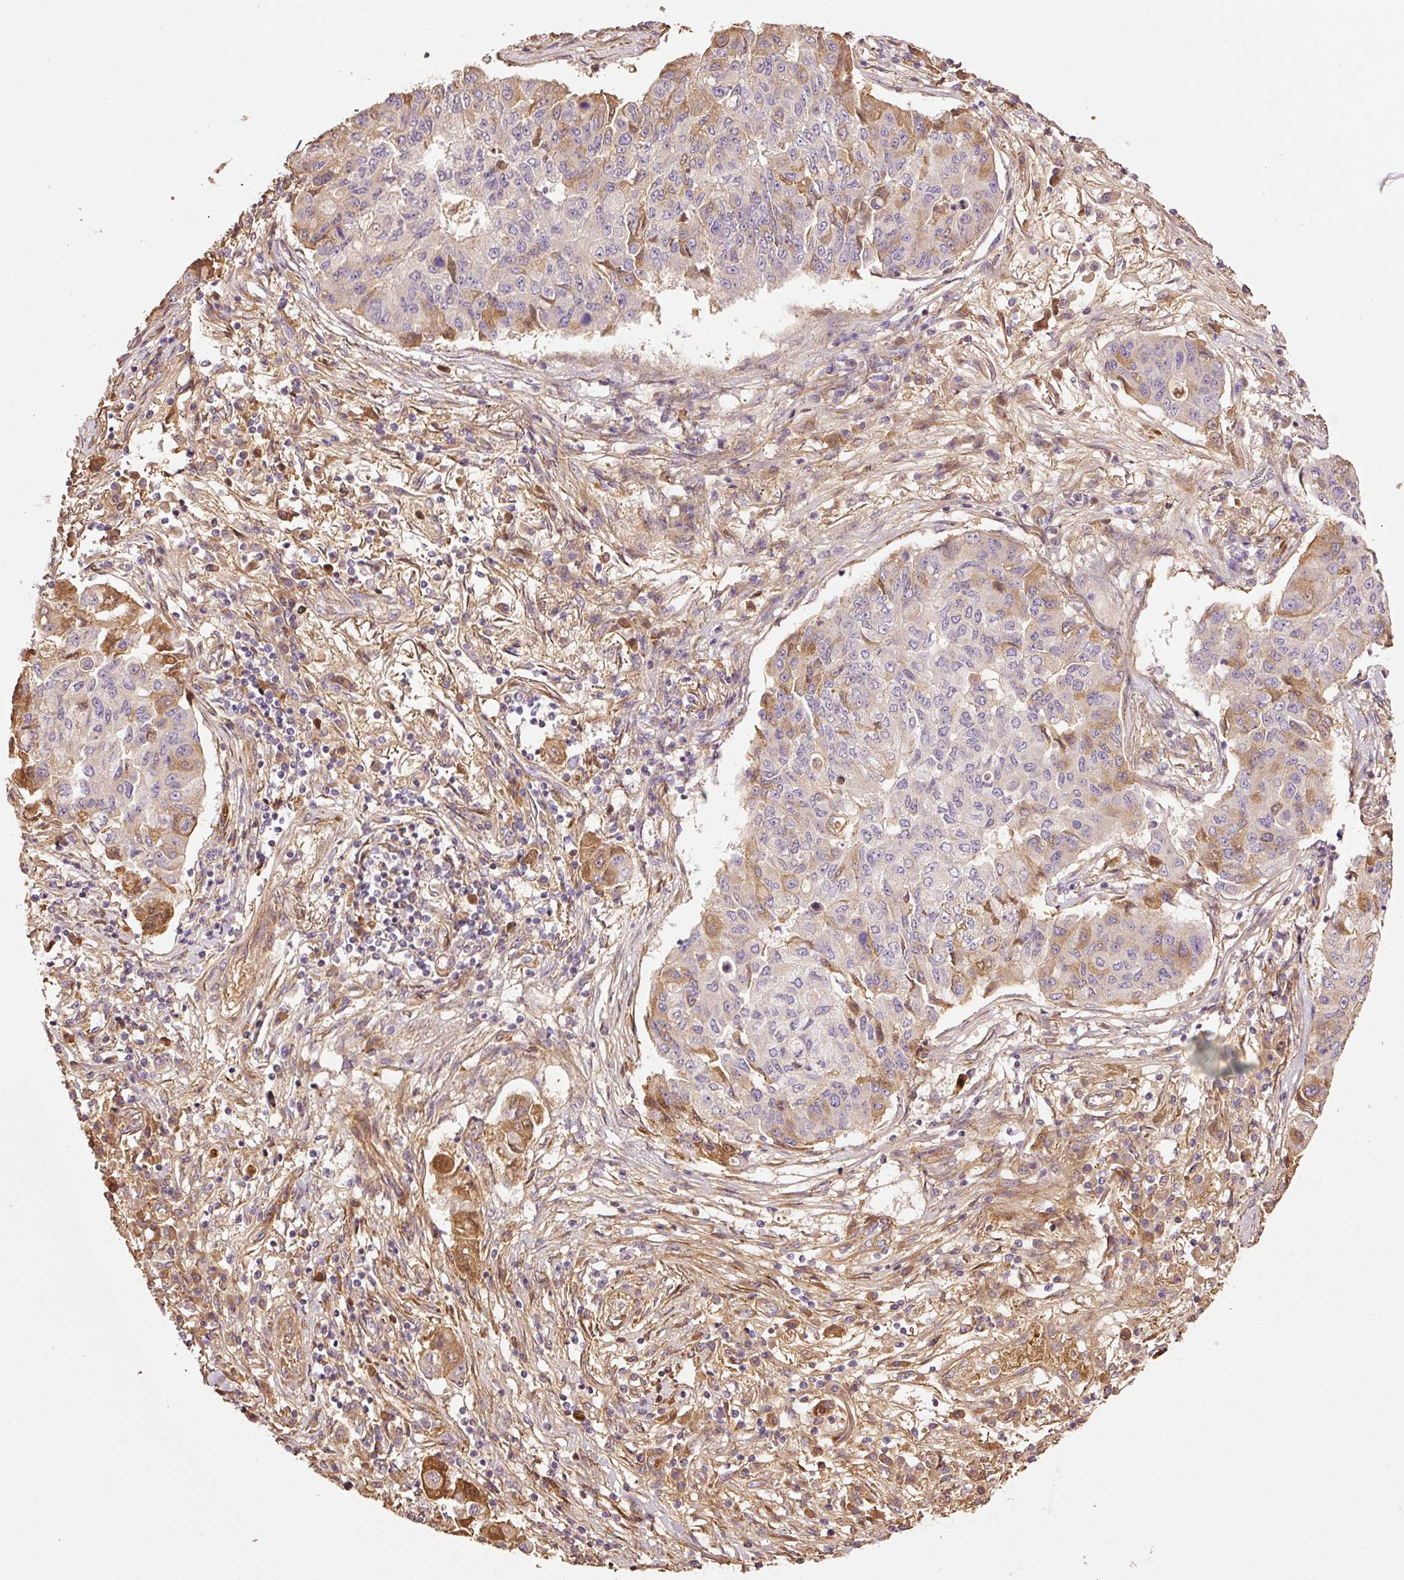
{"staining": {"intensity": "moderate", "quantity": "<25%", "location": "cytoplasmic/membranous"}, "tissue": "lung cancer", "cell_type": "Tumor cells", "image_type": "cancer", "snomed": [{"axis": "morphology", "description": "Squamous cell carcinoma, NOS"}, {"axis": "topography", "description": "Lung"}], "caption": "The histopathology image exhibits immunohistochemical staining of lung cancer. There is moderate cytoplasmic/membranous positivity is present in approximately <25% of tumor cells. The staining is performed using DAB brown chromogen to label protein expression. The nuclei are counter-stained blue using hematoxylin.", "gene": "NID2", "patient": {"sex": "male", "age": 74}}